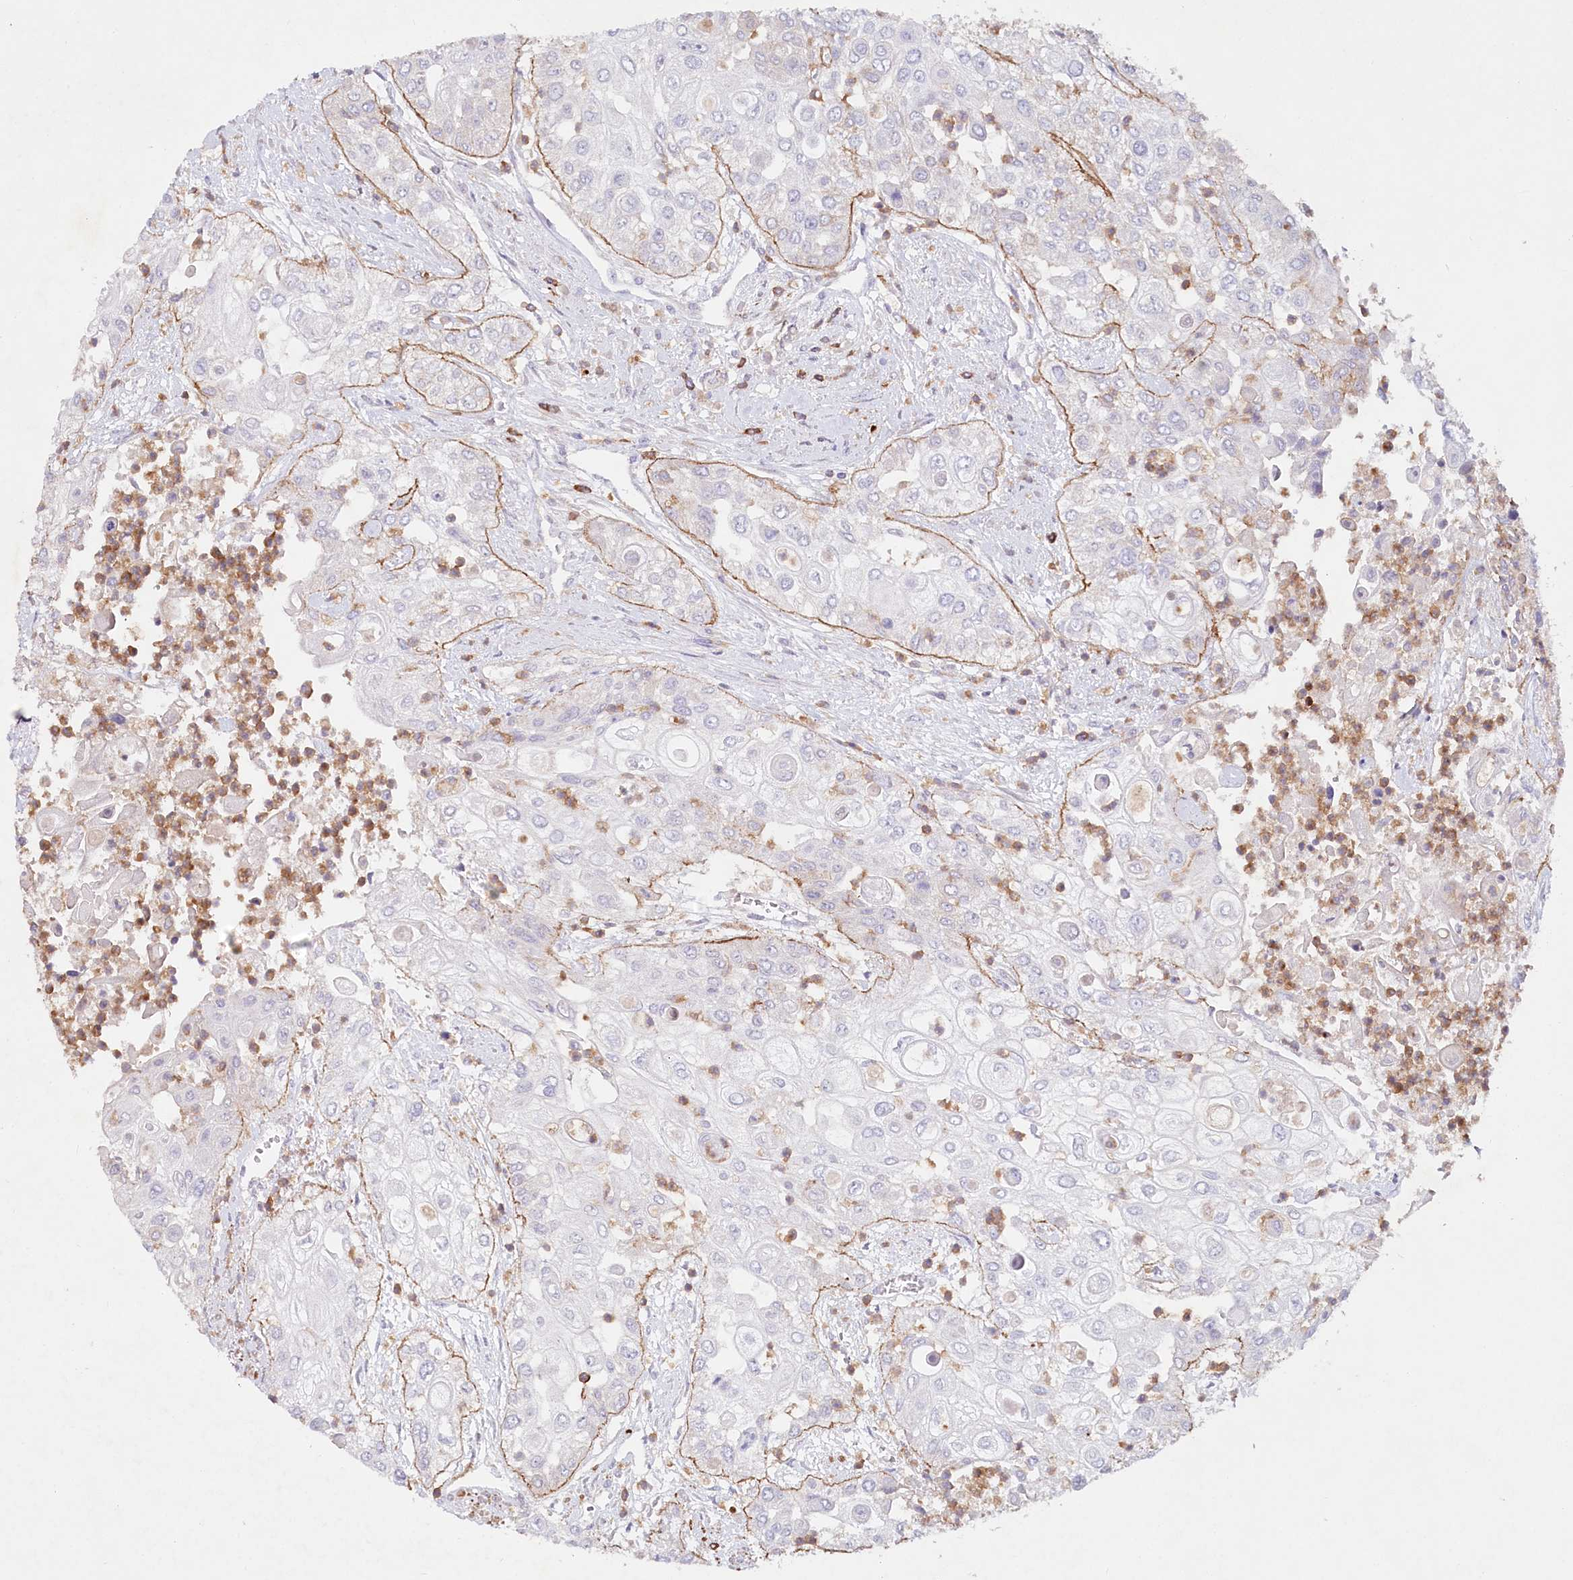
{"staining": {"intensity": "moderate", "quantity": "<25%", "location": "cytoplasmic/membranous"}, "tissue": "urothelial cancer", "cell_type": "Tumor cells", "image_type": "cancer", "snomed": [{"axis": "morphology", "description": "Urothelial carcinoma, High grade"}, {"axis": "topography", "description": "Urinary bladder"}], "caption": "Immunohistochemical staining of urothelial cancer displays low levels of moderate cytoplasmic/membranous positivity in approximately <25% of tumor cells.", "gene": "ALDH3B1", "patient": {"sex": "female", "age": 79}}